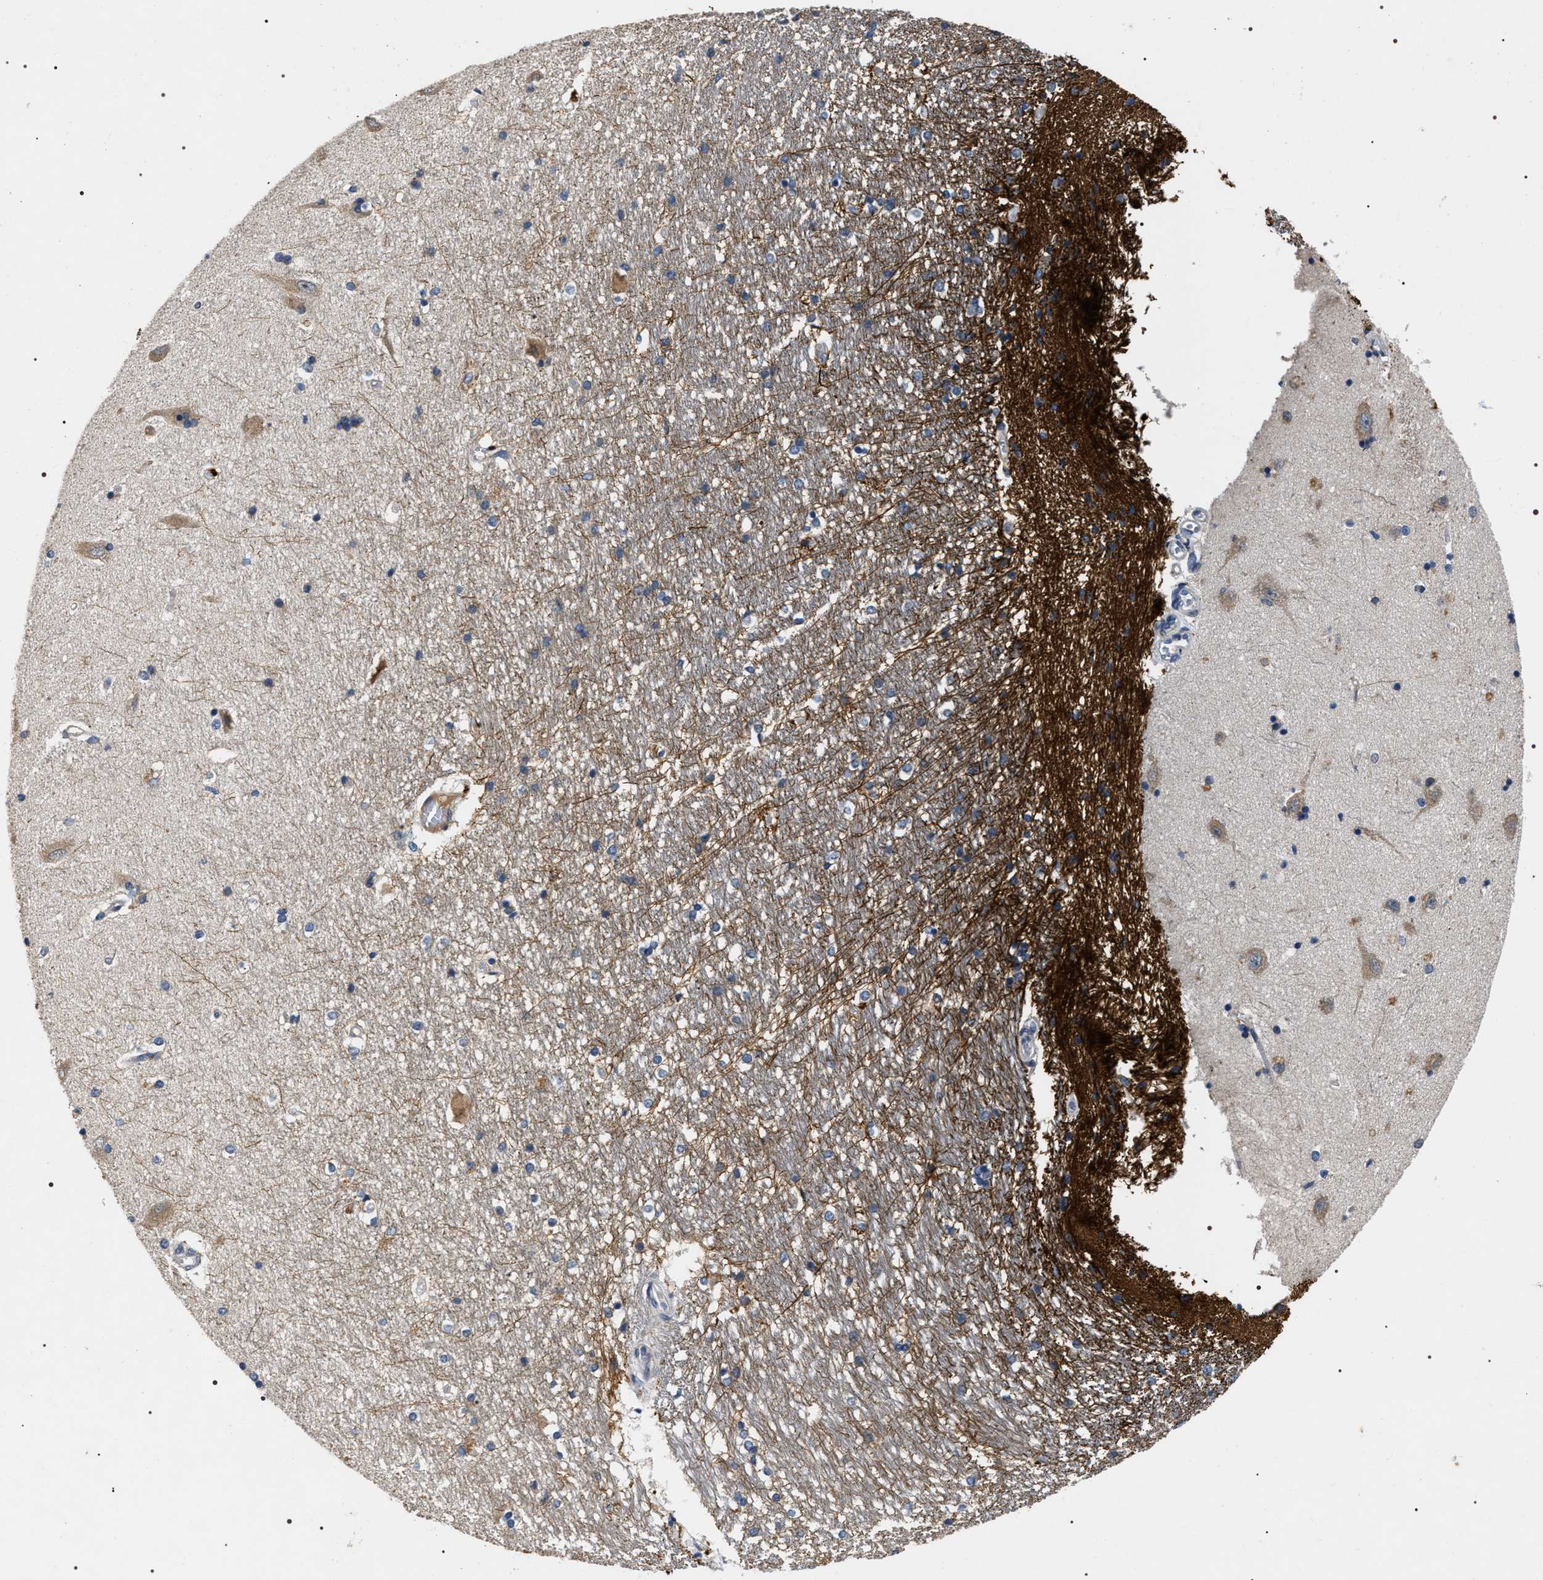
{"staining": {"intensity": "moderate", "quantity": "<25%", "location": "cytoplasmic/membranous"}, "tissue": "hippocampus", "cell_type": "Glial cells", "image_type": "normal", "snomed": [{"axis": "morphology", "description": "Normal tissue, NOS"}, {"axis": "topography", "description": "Hippocampus"}], "caption": "High-power microscopy captured an IHC image of normal hippocampus, revealing moderate cytoplasmic/membranous staining in about <25% of glial cells.", "gene": "IFT81", "patient": {"sex": "male", "age": 45}}